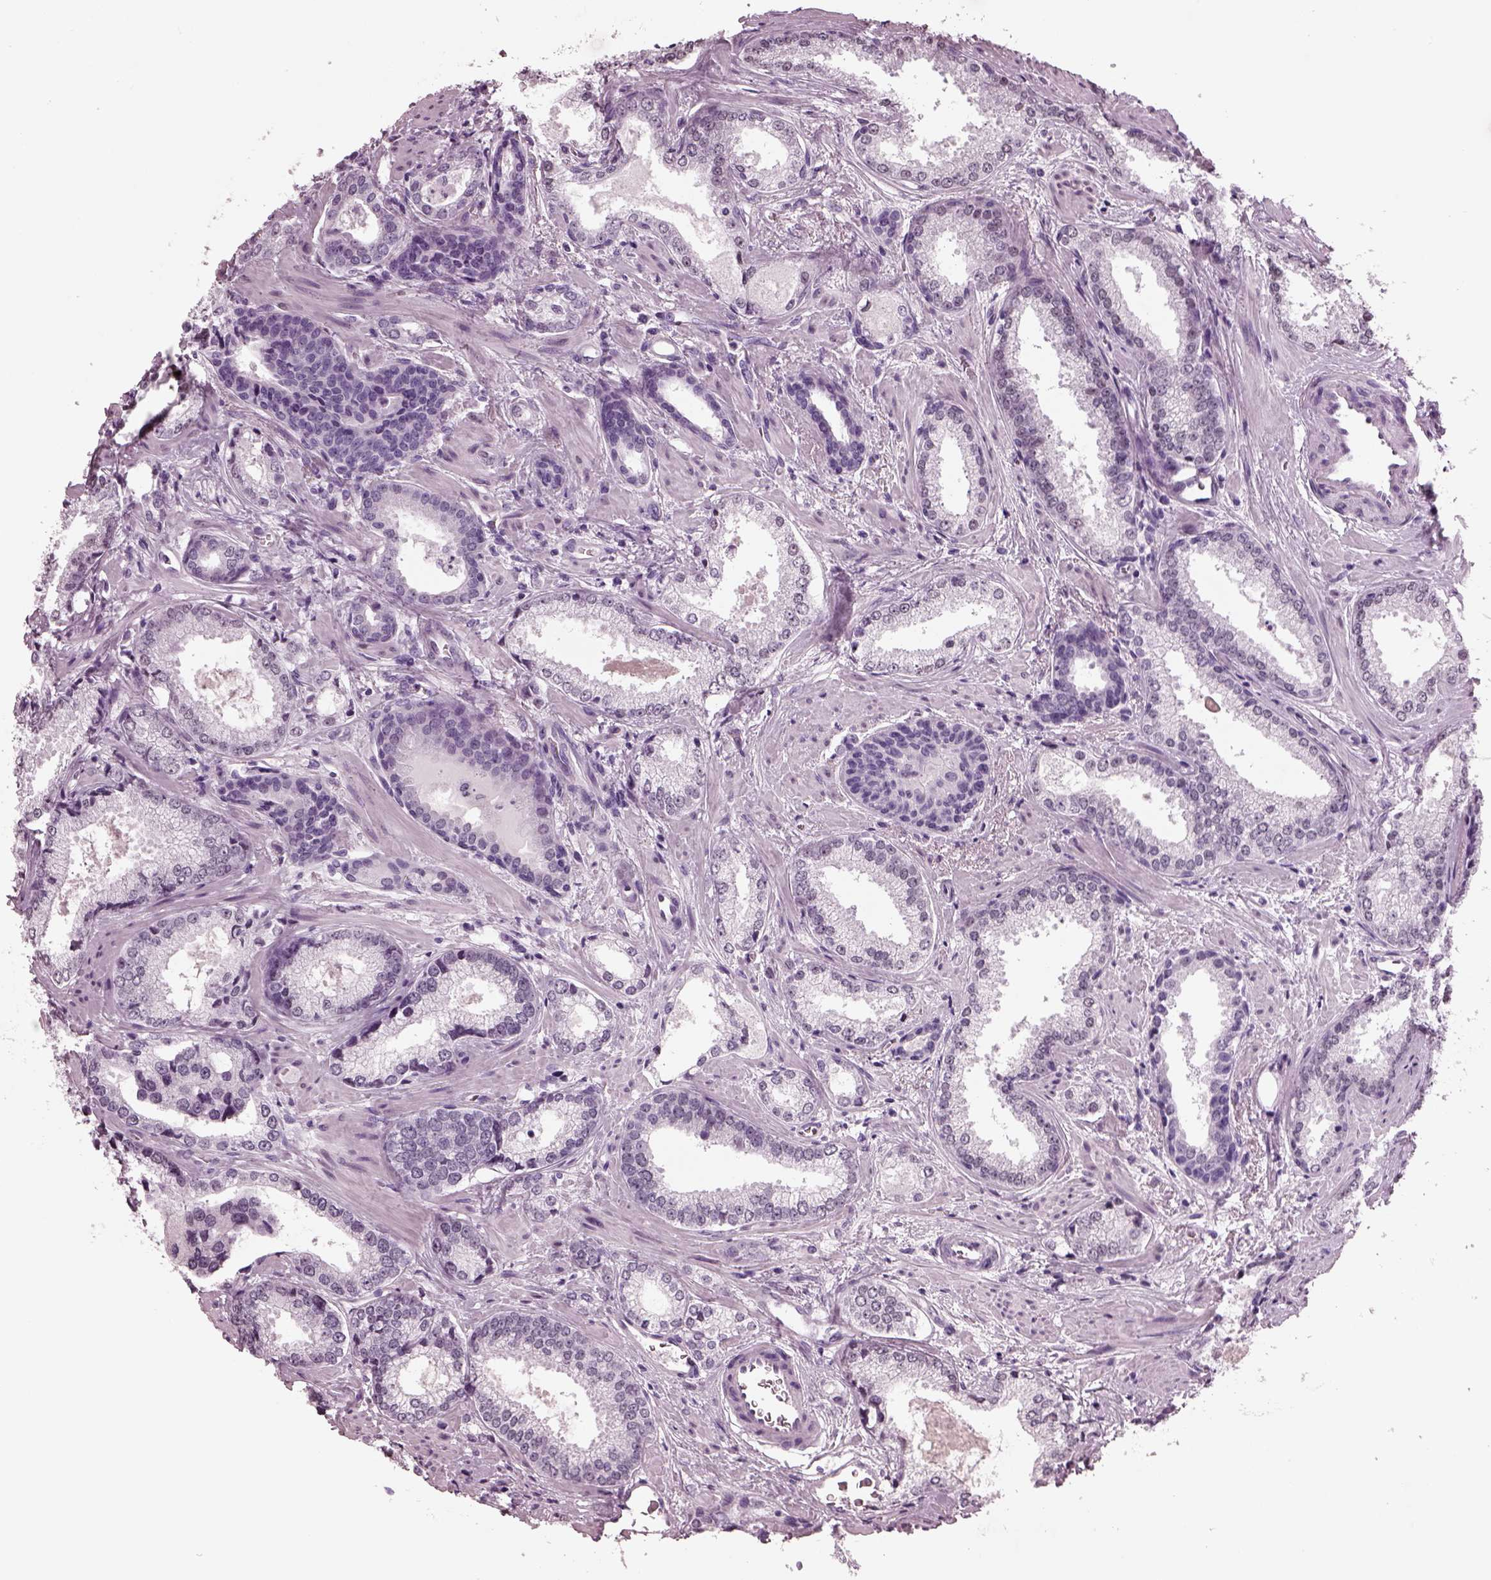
{"staining": {"intensity": "negative", "quantity": "none", "location": "none"}, "tissue": "prostate cancer", "cell_type": "Tumor cells", "image_type": "cancer", "snomed": [{"axis": "morphology", "description": "Adenocarcinoma, Low grade"}, {"axis": "topography", "description": "Prostate"}], "caption": "A histopathology image of prostate adenocarcinoma (low-grade) stained for a protein shows no brown staining in tumor cells. (Stains: DAB (3,3'-diaminobenzidine) immunohistochemistry with hematoxylin counter stain, Microscopy: brightfield microscopy at high magnification).", "gene": "KRTAP3-2", "patient": {"sex": "male", "age": 56}}